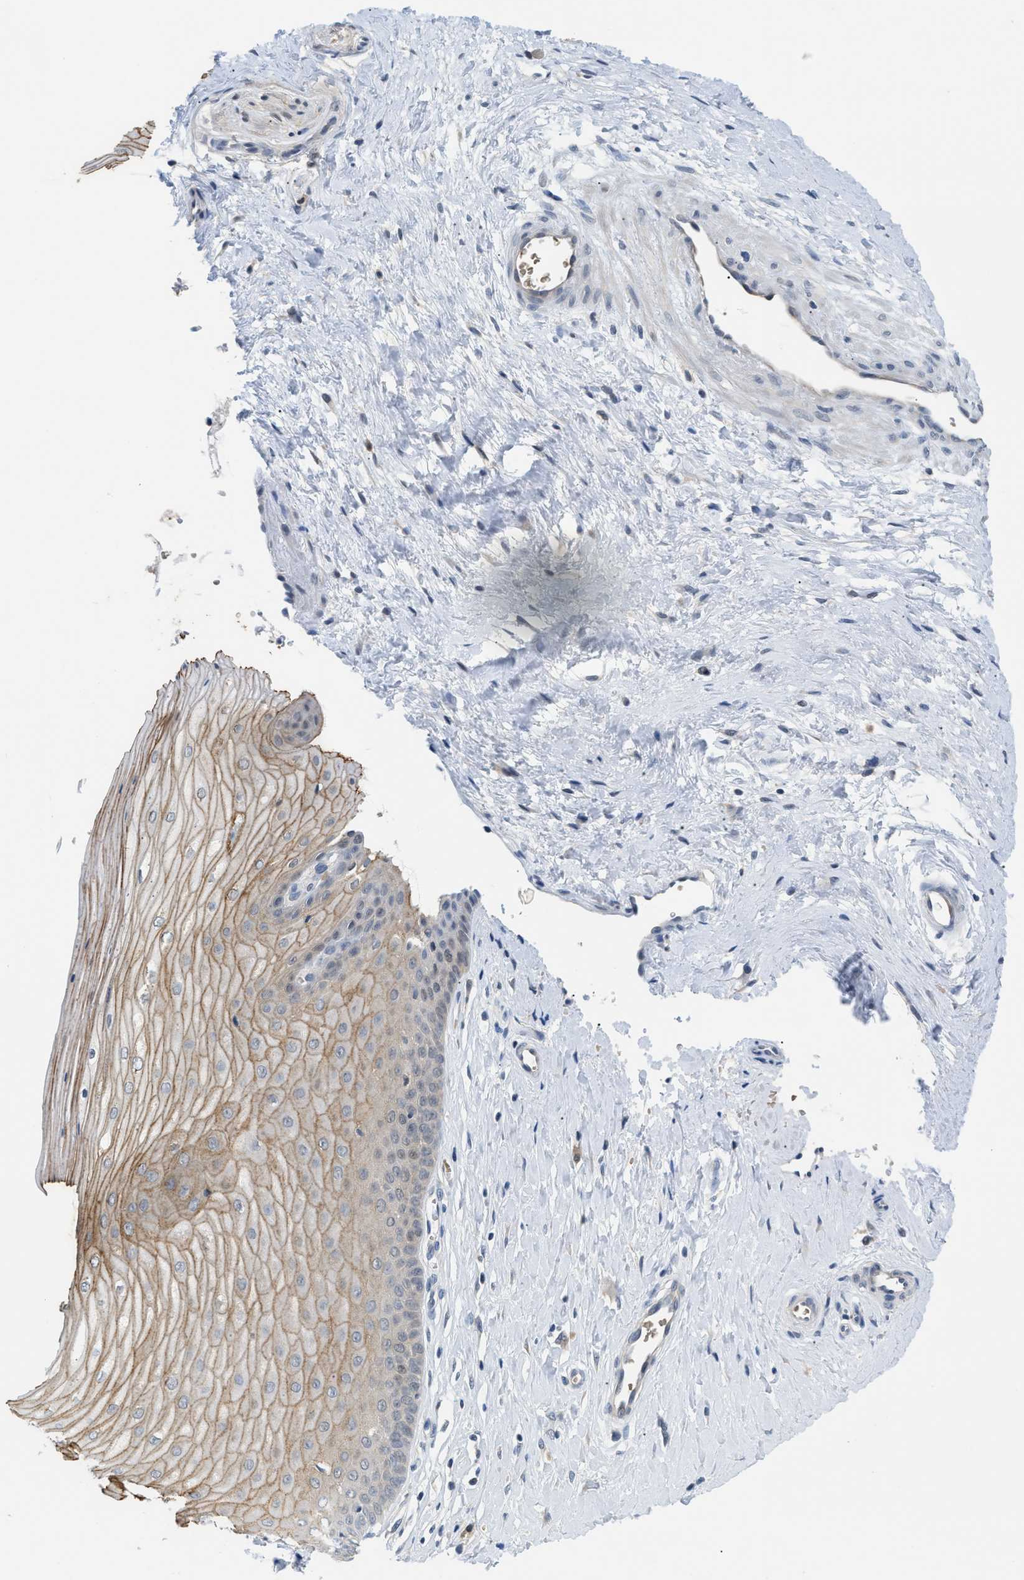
{"staining": {"intensity": "moderate", "quantity": ">75%", "location": "cytoplasmic/membranous"}, "tissue": "cervix", "cell_type": "Squamous epithelial cells", "image_type": "normal", "snomed": [{"axis": "morphology", "description": "Normal tissue, NOS"}, {"axis": "topography", "description": "Cervix"}], "caption": "Moderate cytoplasmic/membranous positivity is identified in about >75% of squamous epithelial cells in benign cervix.", "gene": "PSAT1", "patient": {"sex": "female", "age": 55}}